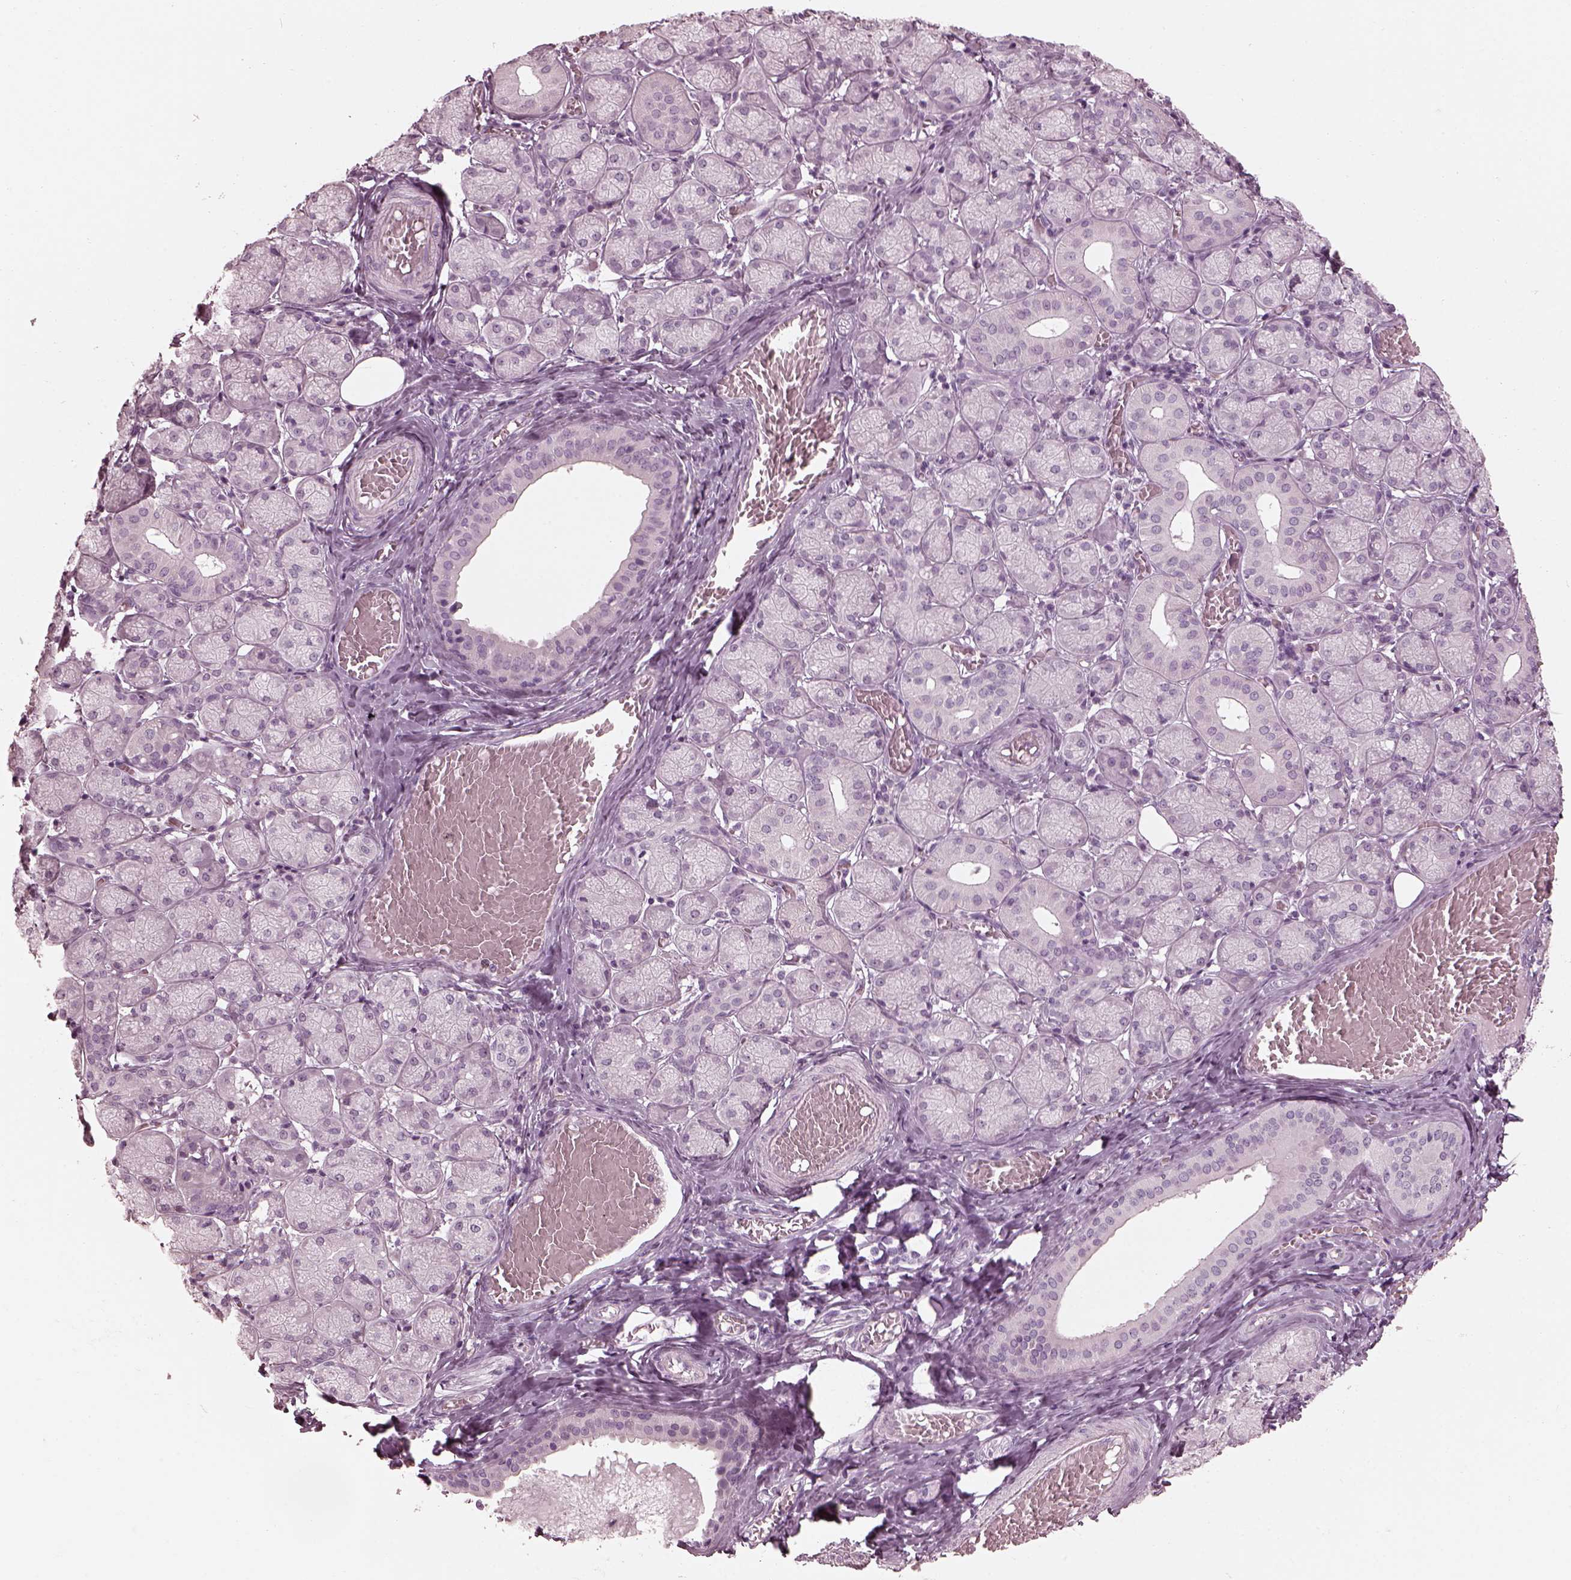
{"staining": {"intensity": "negative", "quantity": "none", "location": "none"}, "tissue": "salivary gland", "cell_type": "Glandular cells", "image_type": "normal", "snomed": [{"axis": "morphology", "description": "Normal tissue, NOS"}, {"axis": "topography", "description": "Salivary gland"}, {"axis": "topography", "description": "Peripheral nerve tissue"}], "caption": "DAB immunohistochemical staining of benign salivary gland shows no significant expression in glandular cells. (DAB immunohistochemistry (IHC) with hematoxylin counter stain).", "gene": "SAXO2", "patient": {"sex": "female", "age": 24}}